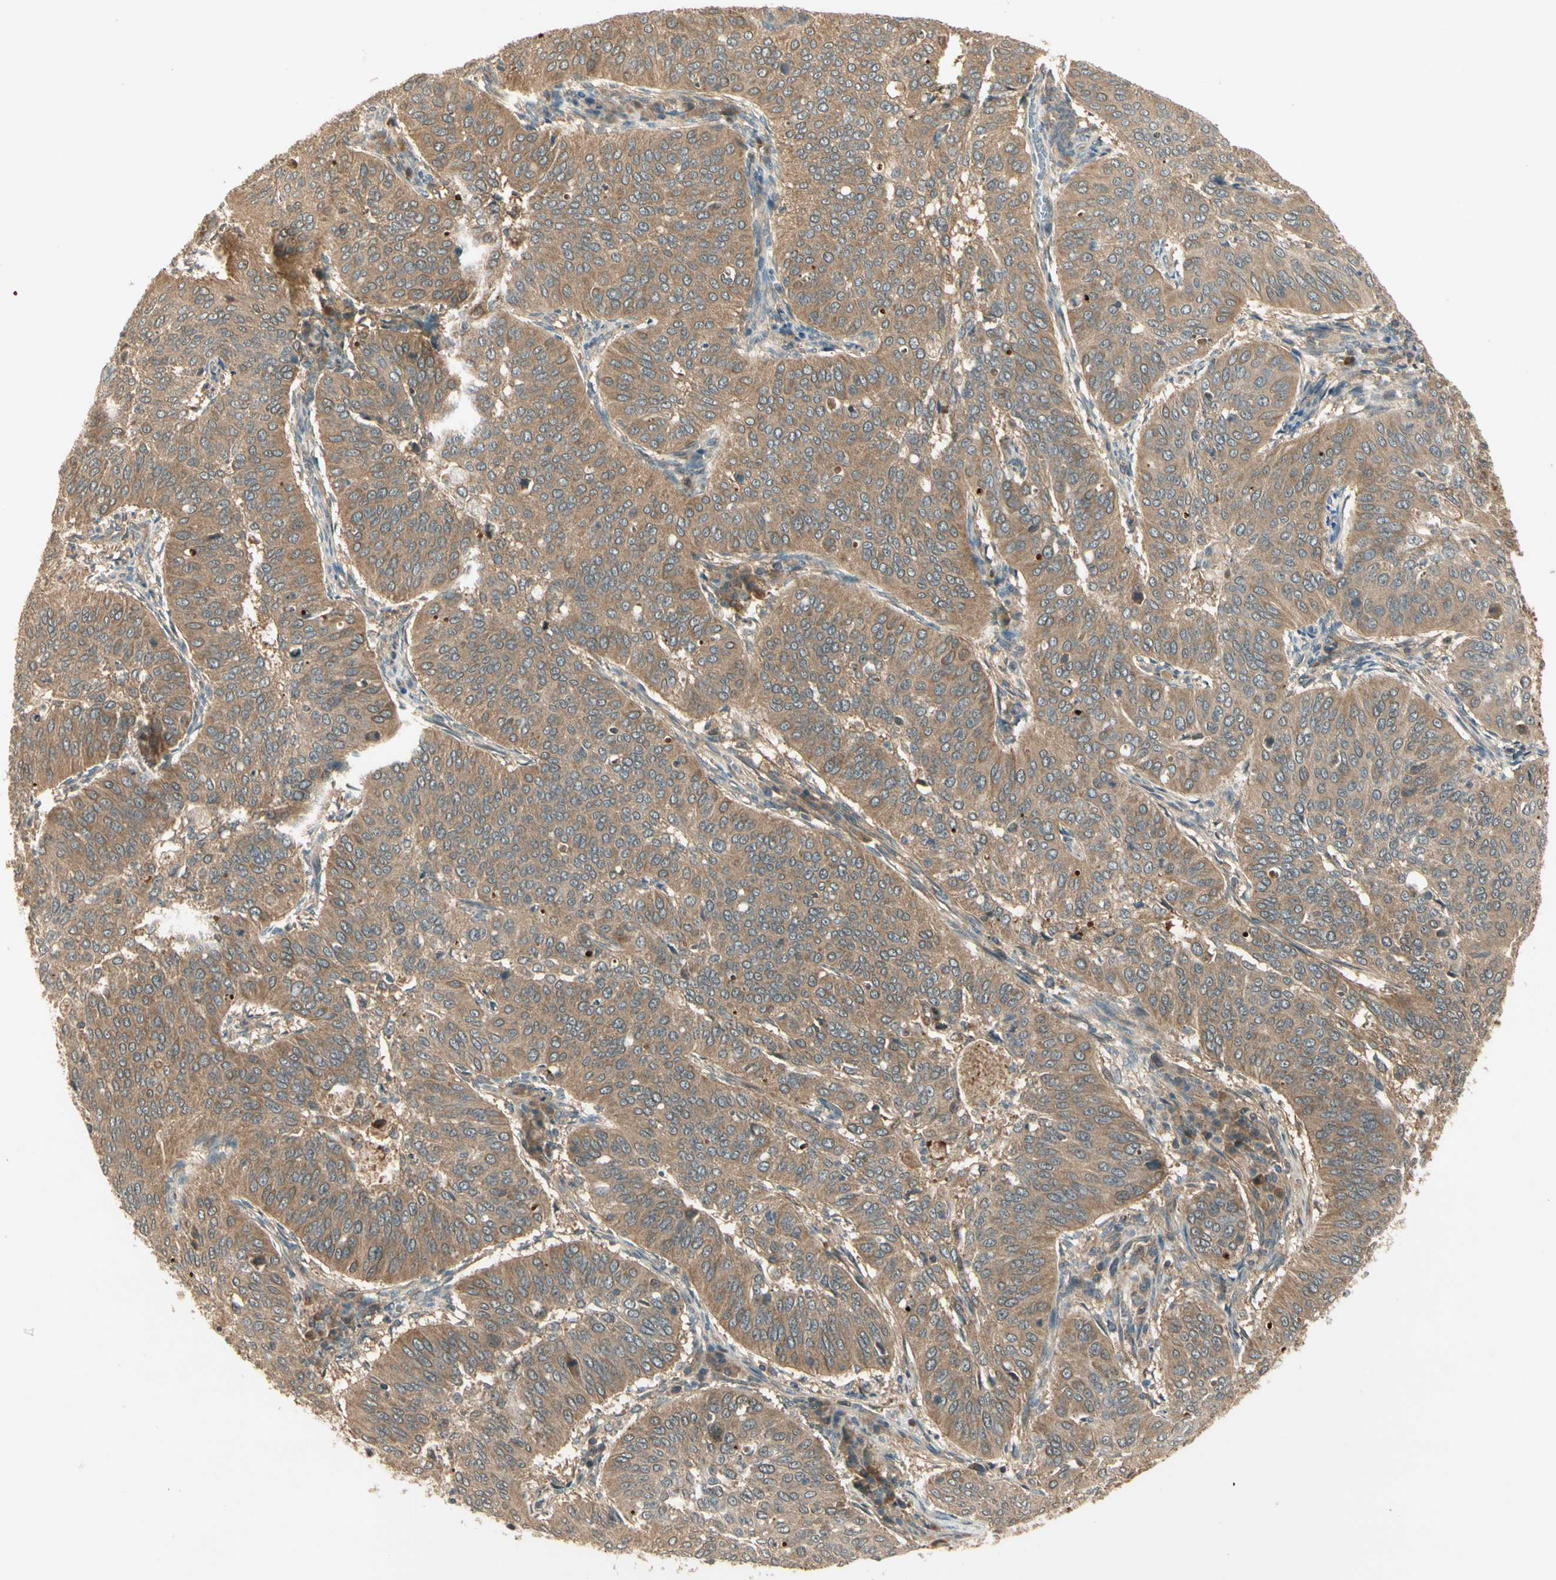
{"staining": {"intensity": "moderate", "quantity": ">75%", "location": "cytoplasmic/membranous"}, "tissue": "cervical cancer", "cell_type": "Tumor cells", "image_type": "cancer", "snomed": [{"axis": "morphology", "description": "Normal tissue, NOS"}, {"axis": "morphology", "description": "Squamous cell carcinoma, NOS"}, {"axis": "topography", "description": "Cervix"}], "caption": "This photomicrograph demonstrates cervical squamous cell carcinoma stained with immunohistochemistry (IHC) to label a protein in brown. The cytoplasmic/membranous of tumor cells show moderate positivity for the protein. Nuclei are counter-stained blue.", "gene": "PFDN5", "patient": {"sex": "female", "age": 39}}